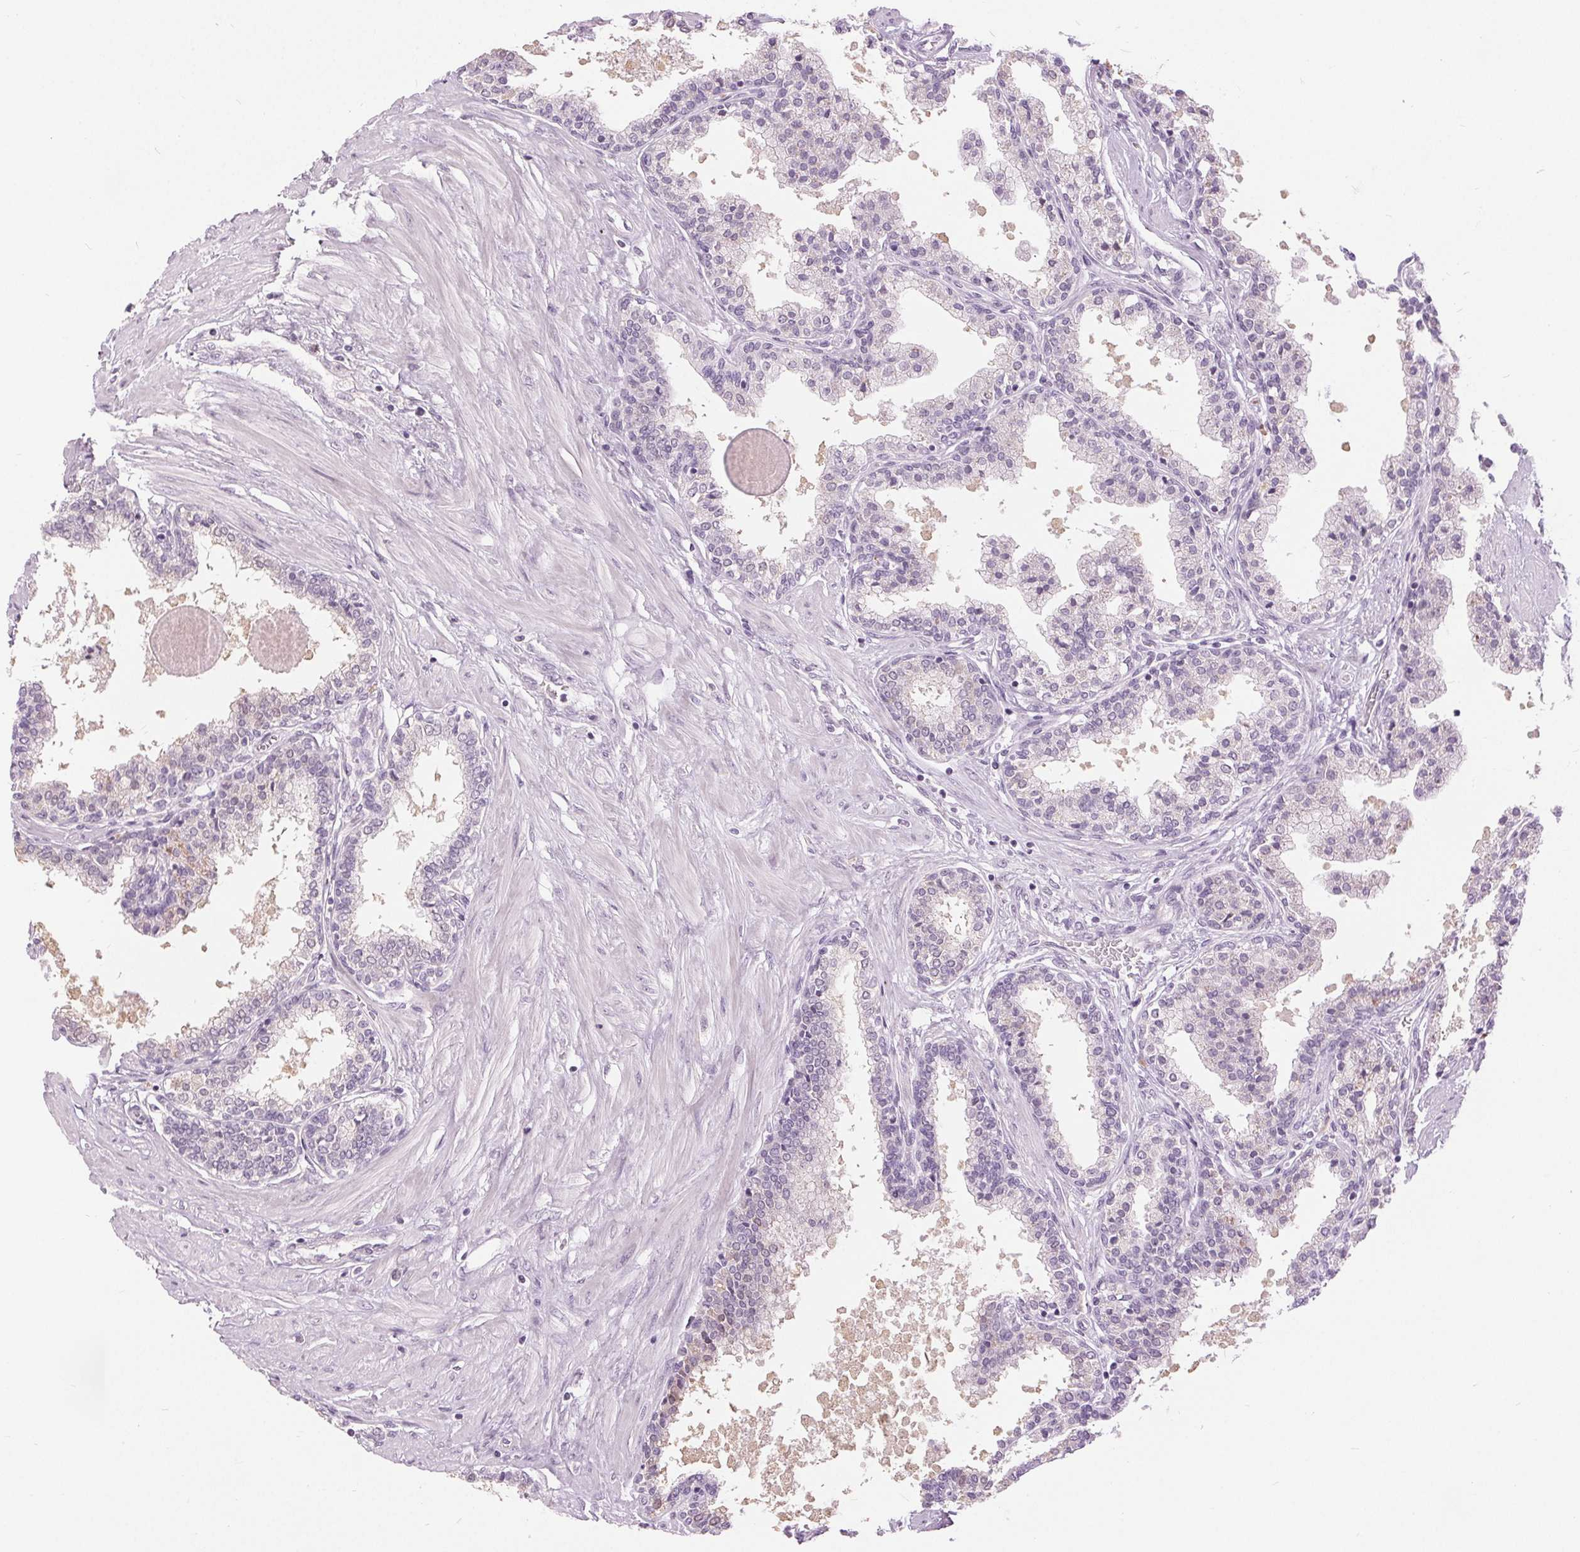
{"staining": {"intensity": "negative", "quantity": "none", "location": "none"}, "tissue": "prostate", "cell_type": "Glandular cells", "image_type": "normal", "snomed": [{"axis": "morphology", "description": "Normal tissue, NOS"}, {"axis": "topography", "description": "Prostate"}], "caption": "Immunohistochemistry of unremarkable prostate displays no positivity in glandular cells.", "gene": "DSG3", "patient": {"sex": "male", "age": 55}}